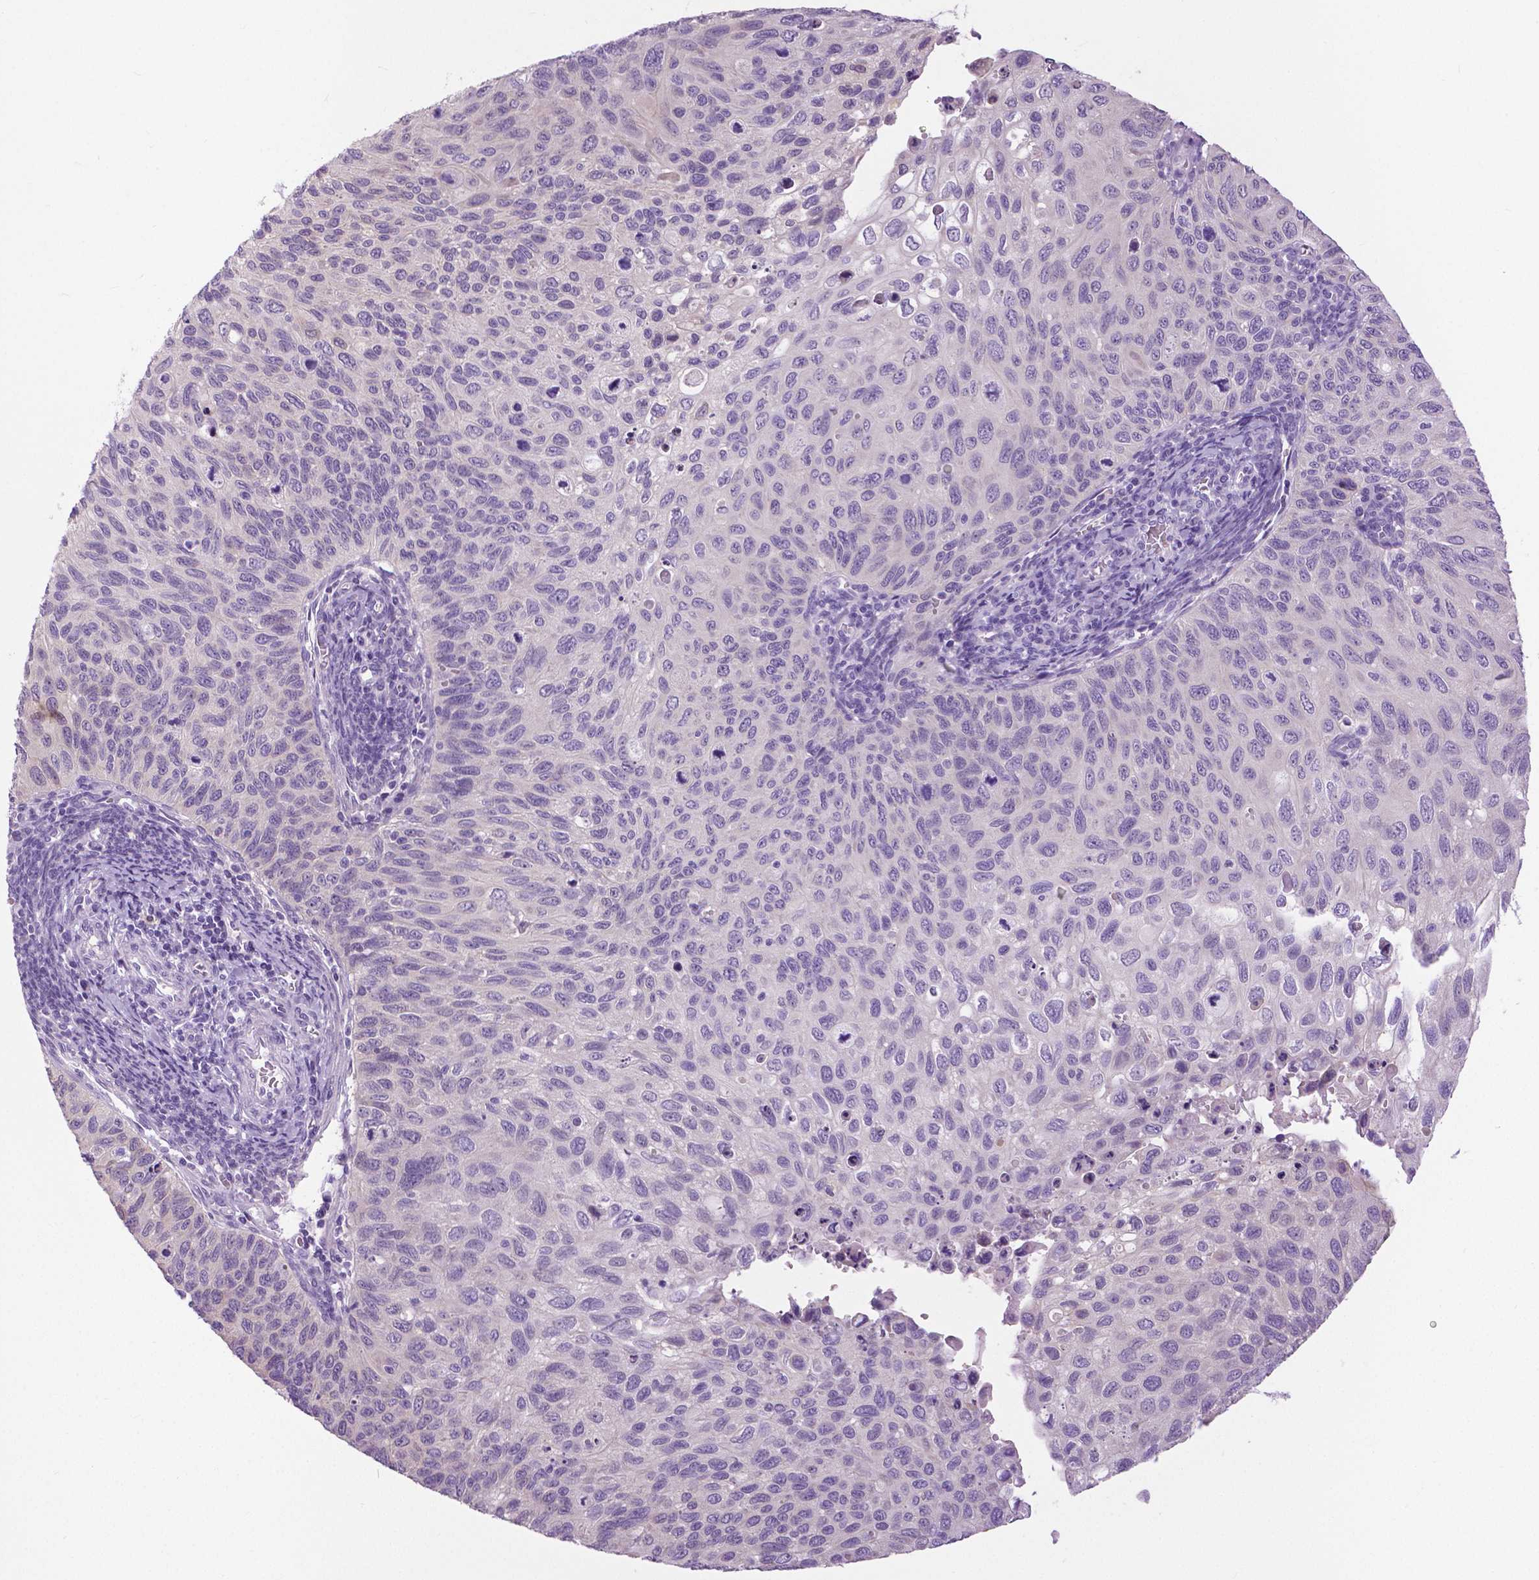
{"staining": {"intensity": "negative", "quantity": "none", "location": "none"}, "tissue": "cervical cancer", "cell_type": "Tumor cells", "image_type": "cancer", "snomed": [{"axis": "morphology", "description": "Squamous cell carcinoma, NOS"}, {"axis": "topography", "description": "Cervix"}], "caption": "There is no significant expression in tumor cells of squamous cell carcinoma (cervical).", "gene": "TP53TG5", "patient": {"sex": "female", "age": 70}}